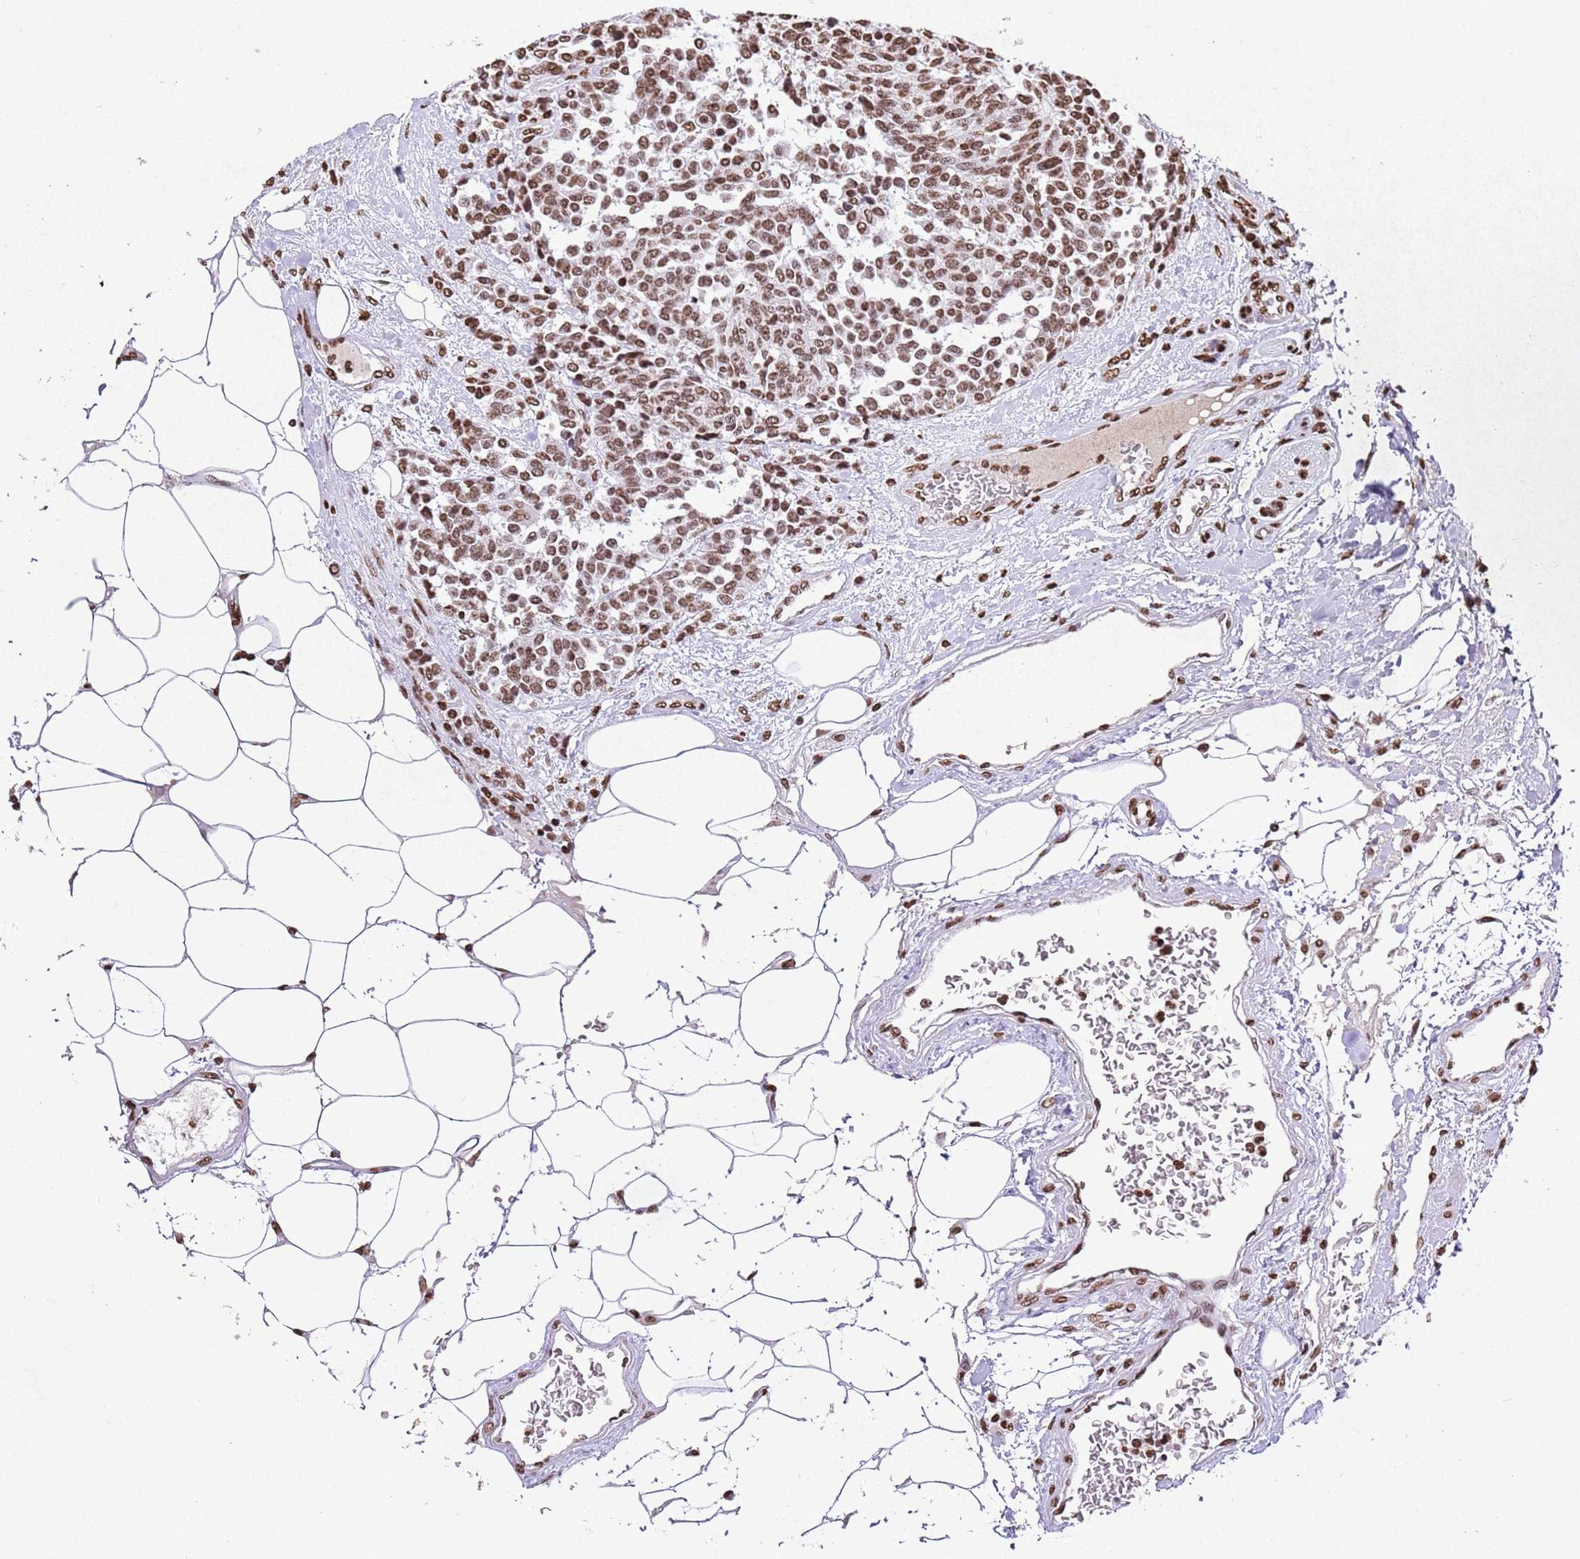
{"staining": {"intensity": "moderate", "quantity": ">75%", "location": "nuclear"}, "tissue": "carcinoid", "cell_type": "Tumor cells", "image_type": "cancer", "snomed": [{"axis": "morphology", "description": "Carcinoid, malignant, NOS"}, {"axis": "topography", "description": "Pancreas"}], "caption": "Carcinoid (malignant) stained for a protein displays moderate nuclear positivity in tumor cells. Using DAB (3,3'-diaminobenzidine) (brown) and hematoxylin (blue) stains, captured at high magnification using brightfield microscopy.", "gene": "BMAL1", "patient": {"sex": "female", "age": 54}}